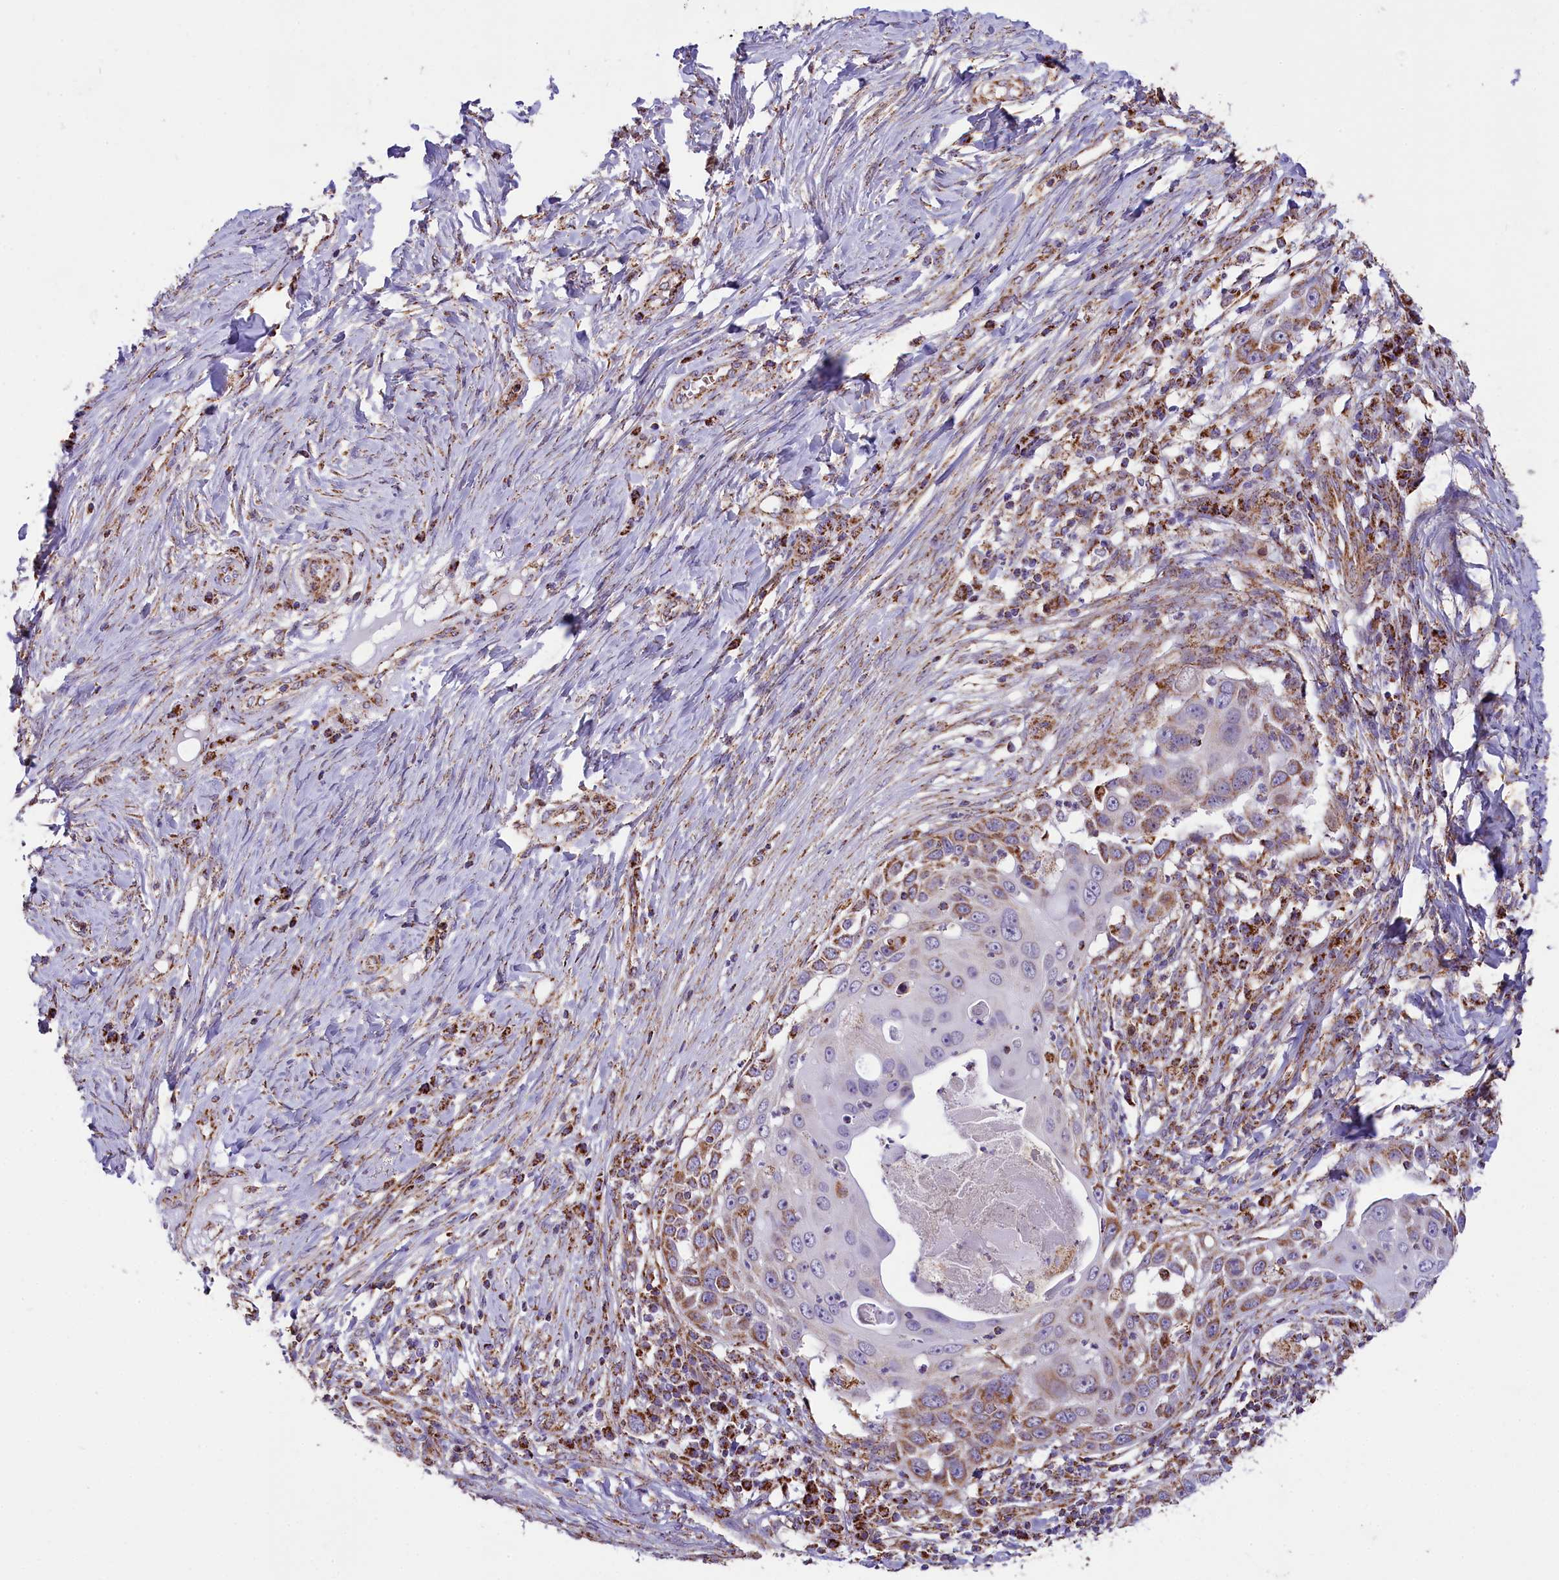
{"staining": {"intensity": "moderate", "quantity": "25%-75%", "location": "cytoplasmic/membranous"}, "tissue": "skin cancer", "cell_type": "Tumor cells", "image_type": "cancer", "snomed": [{"axis": "morphology", "description": "Squamous cell carcinoma, NOS"}, {"axis": "topography", "description": "Skin"}], "caption": "Tumor cells display medium levels of moderate cytoplasmic/membranous positivity in about 25%-75% of cells in human squamous cell carcinoma (skin). (DAB = brown stain, brightfield microscopy at high magnification).", "gene": "NDUFA8", "patient": {"sex": "female", "age": 44}}